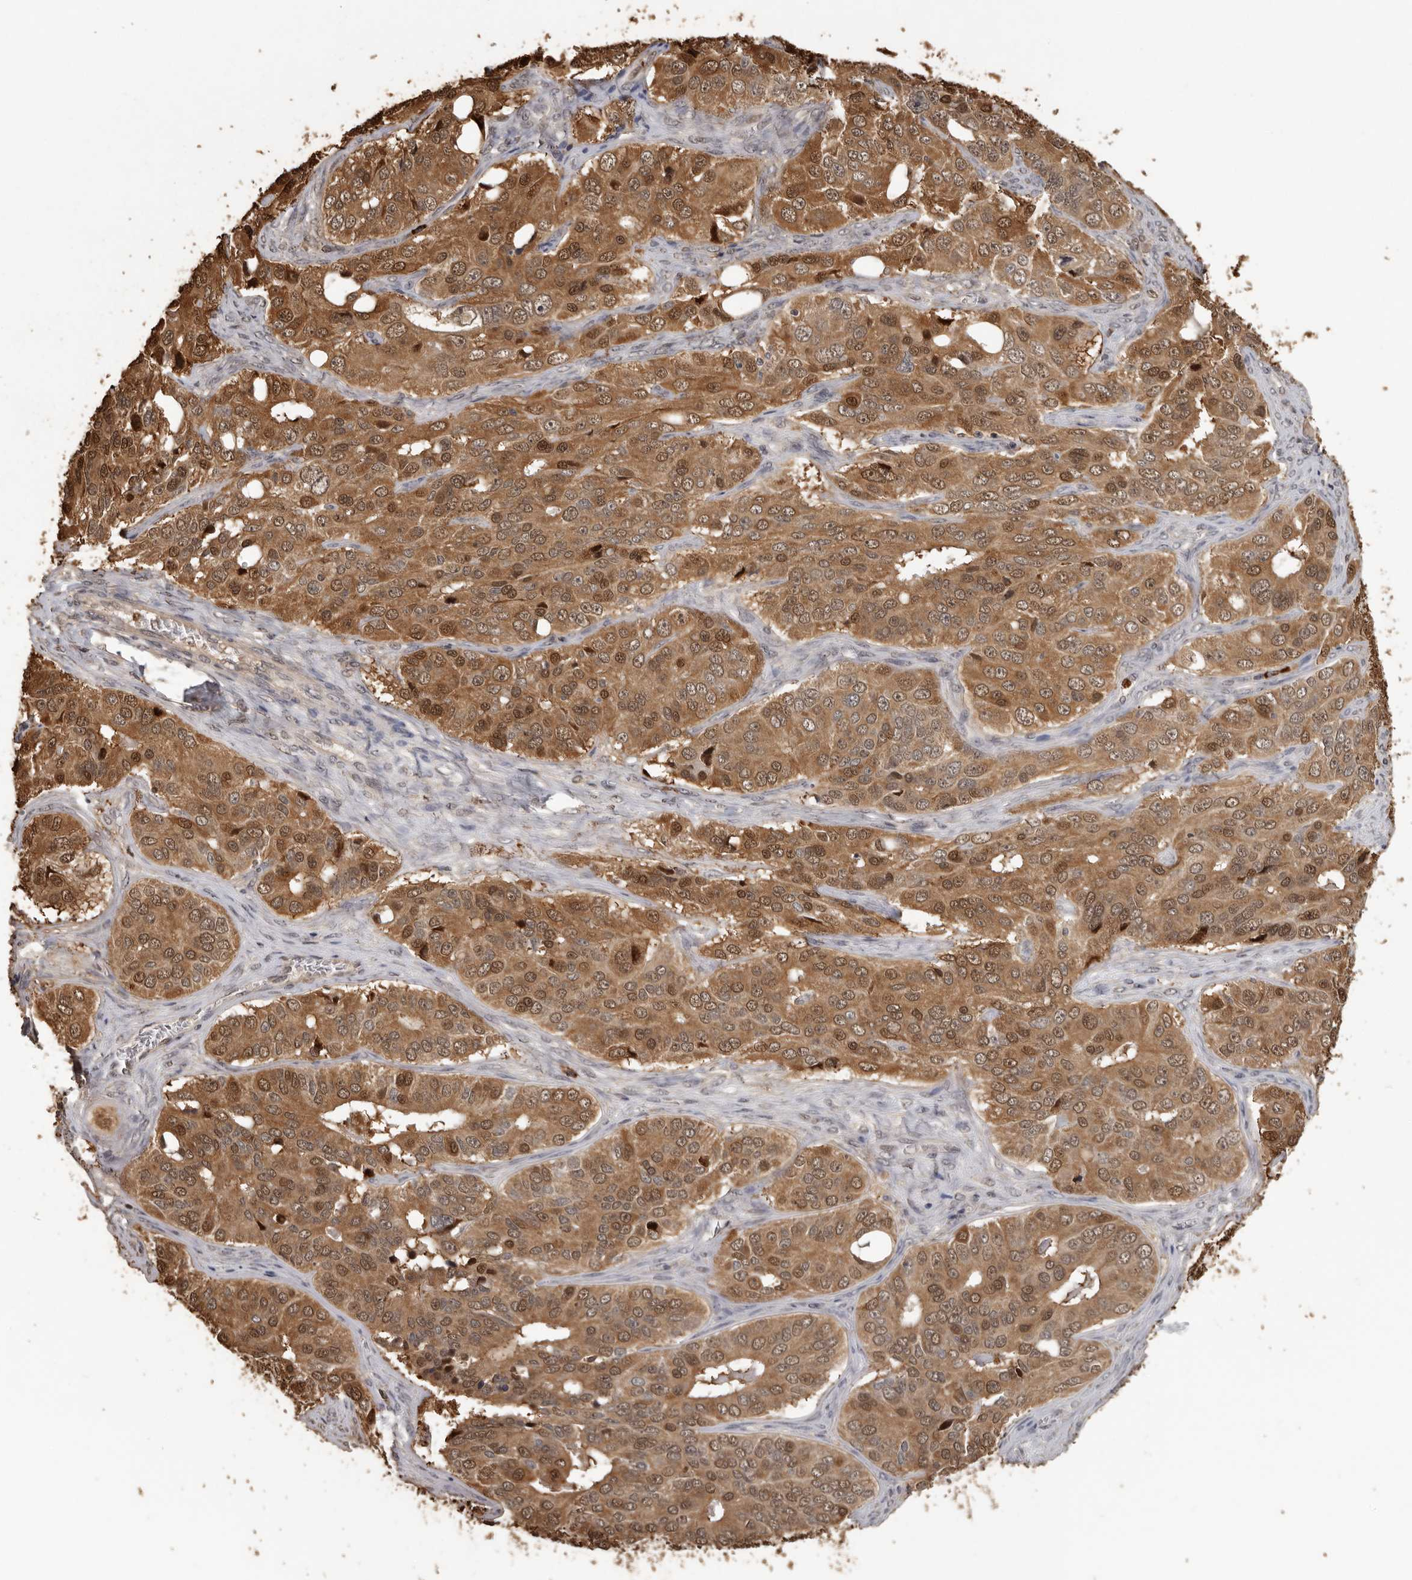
{"staining": {"intensity": "moderate", "quantity": ">75%", "location": "cytoplasmic/membranous,nuclear"}, "tissue": "ovarian cancer", "cell_type": "Tumor cells", "image_type": "cancer", "snomed": [{"axis": "morphology", "description": "Carcinoma, endometroid"}, {"axis": "topography", "description": "Ovary"}], "caption": "Brown immunohistochemical staining in ovarian cancer (endometroid carcinoma) shows moderate cytoplasmic/membranous and nuclear expression in about >75% of tumor cells.", "gene": "KIF2B", "patient": {"sex": "female", "age": 51}}